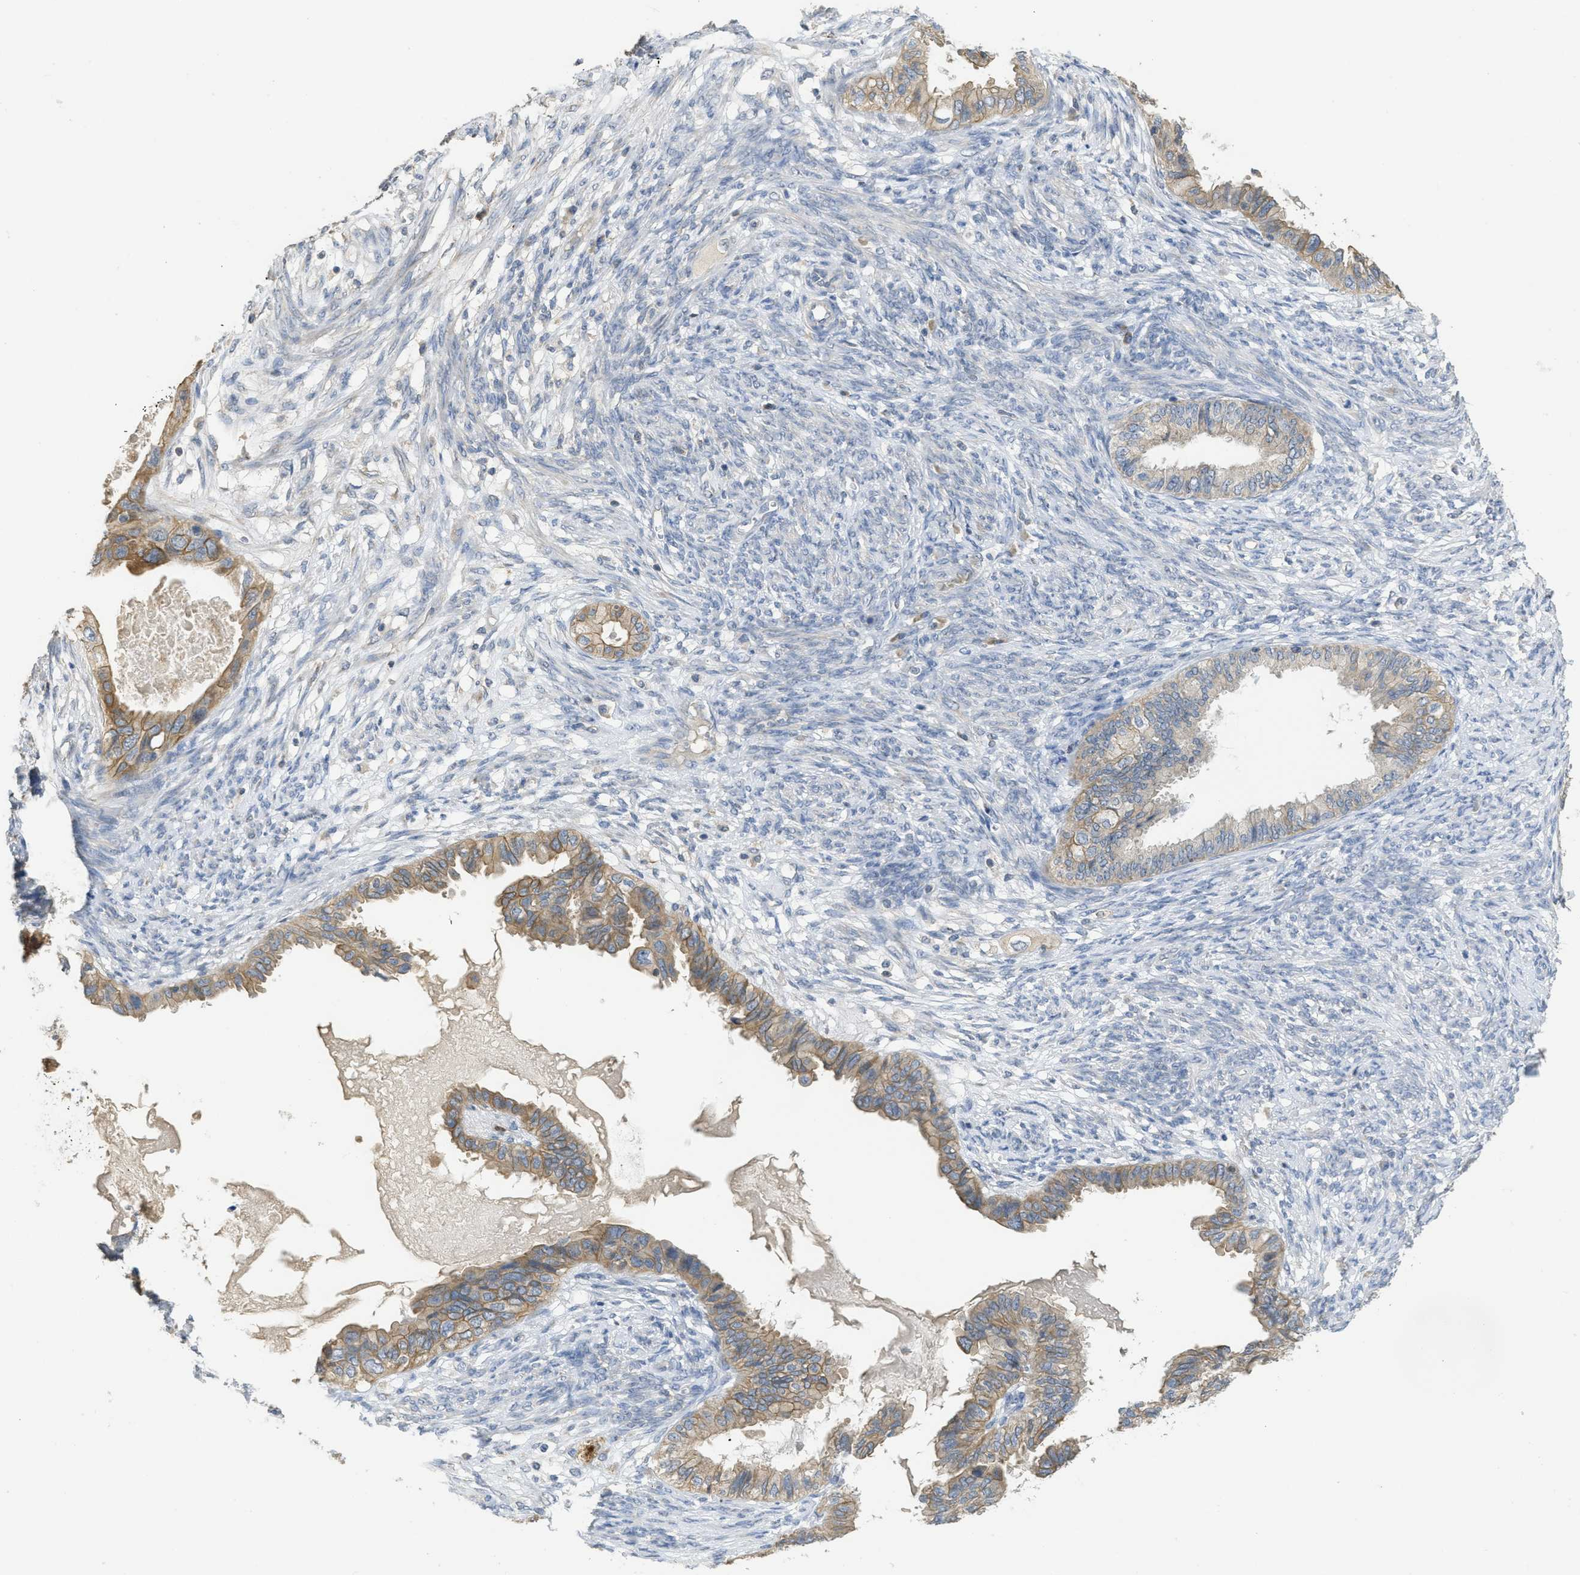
{"staining": {"intensity": "moderate", "quantity": ">75%", "location": "cytoplasmic/membranous"}, "tissue": "cervical cancer", "cell_type": "Tumor cells", "image_type": "cancer", "snomed": [{"axis": "morphology", "description": "Normal tissue, NOS"}, {"axis": "morphology", "description": "Adenocarcinoma, NOS"}, {"axis": "topography", "description": "Cervix"}, {"axis": "topography", "description": "Endometrium"}], "caption": "High-power microscopy captured an immunohistochemistry histopathology image of adenocarcinoma (cervical), revealing moderate cytoplasmic/membranous staining in approximately >75% of tumor cells.", "gene": "SFXN2", "patient": {"sex": "female", "age": 86}}